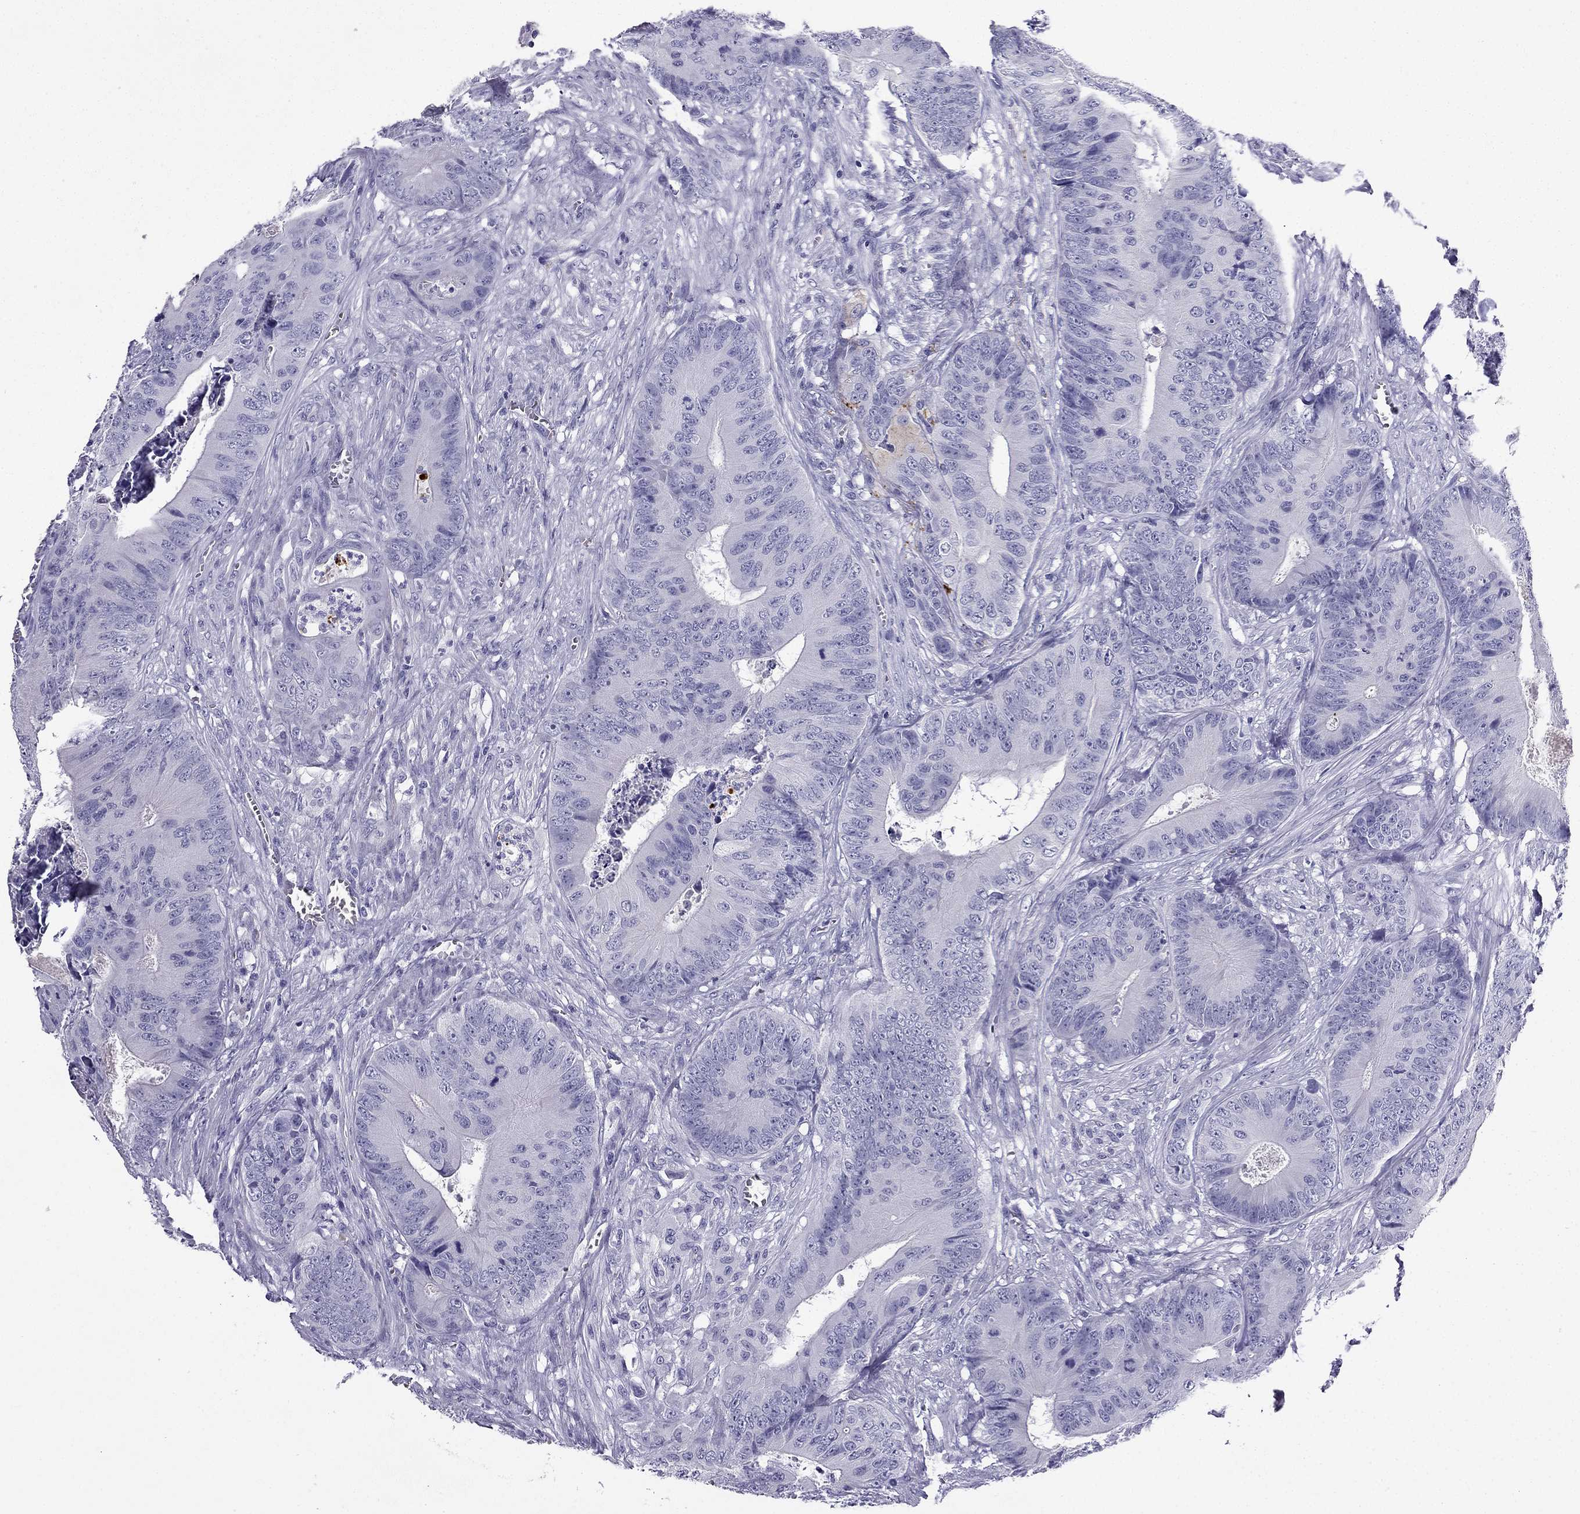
{"staining": {"intensity": "negative", "quantity": "none", "location": "none"}, "tissue": "colorectal cancer", "cell_type": "Tumor cells", "image_type": "cancer", "snomed": [{"axis": "morphology", "description": "Adenocarcinoma, NOS"}, {"axis": "topography", "description": "Colon"}], "caption": "The micrograph displays no significant positivity in tumor cells of adenocarcinoma (colorectal).", "gene": "NPTX1", "patient": {"sex": "male", "age": 84}}